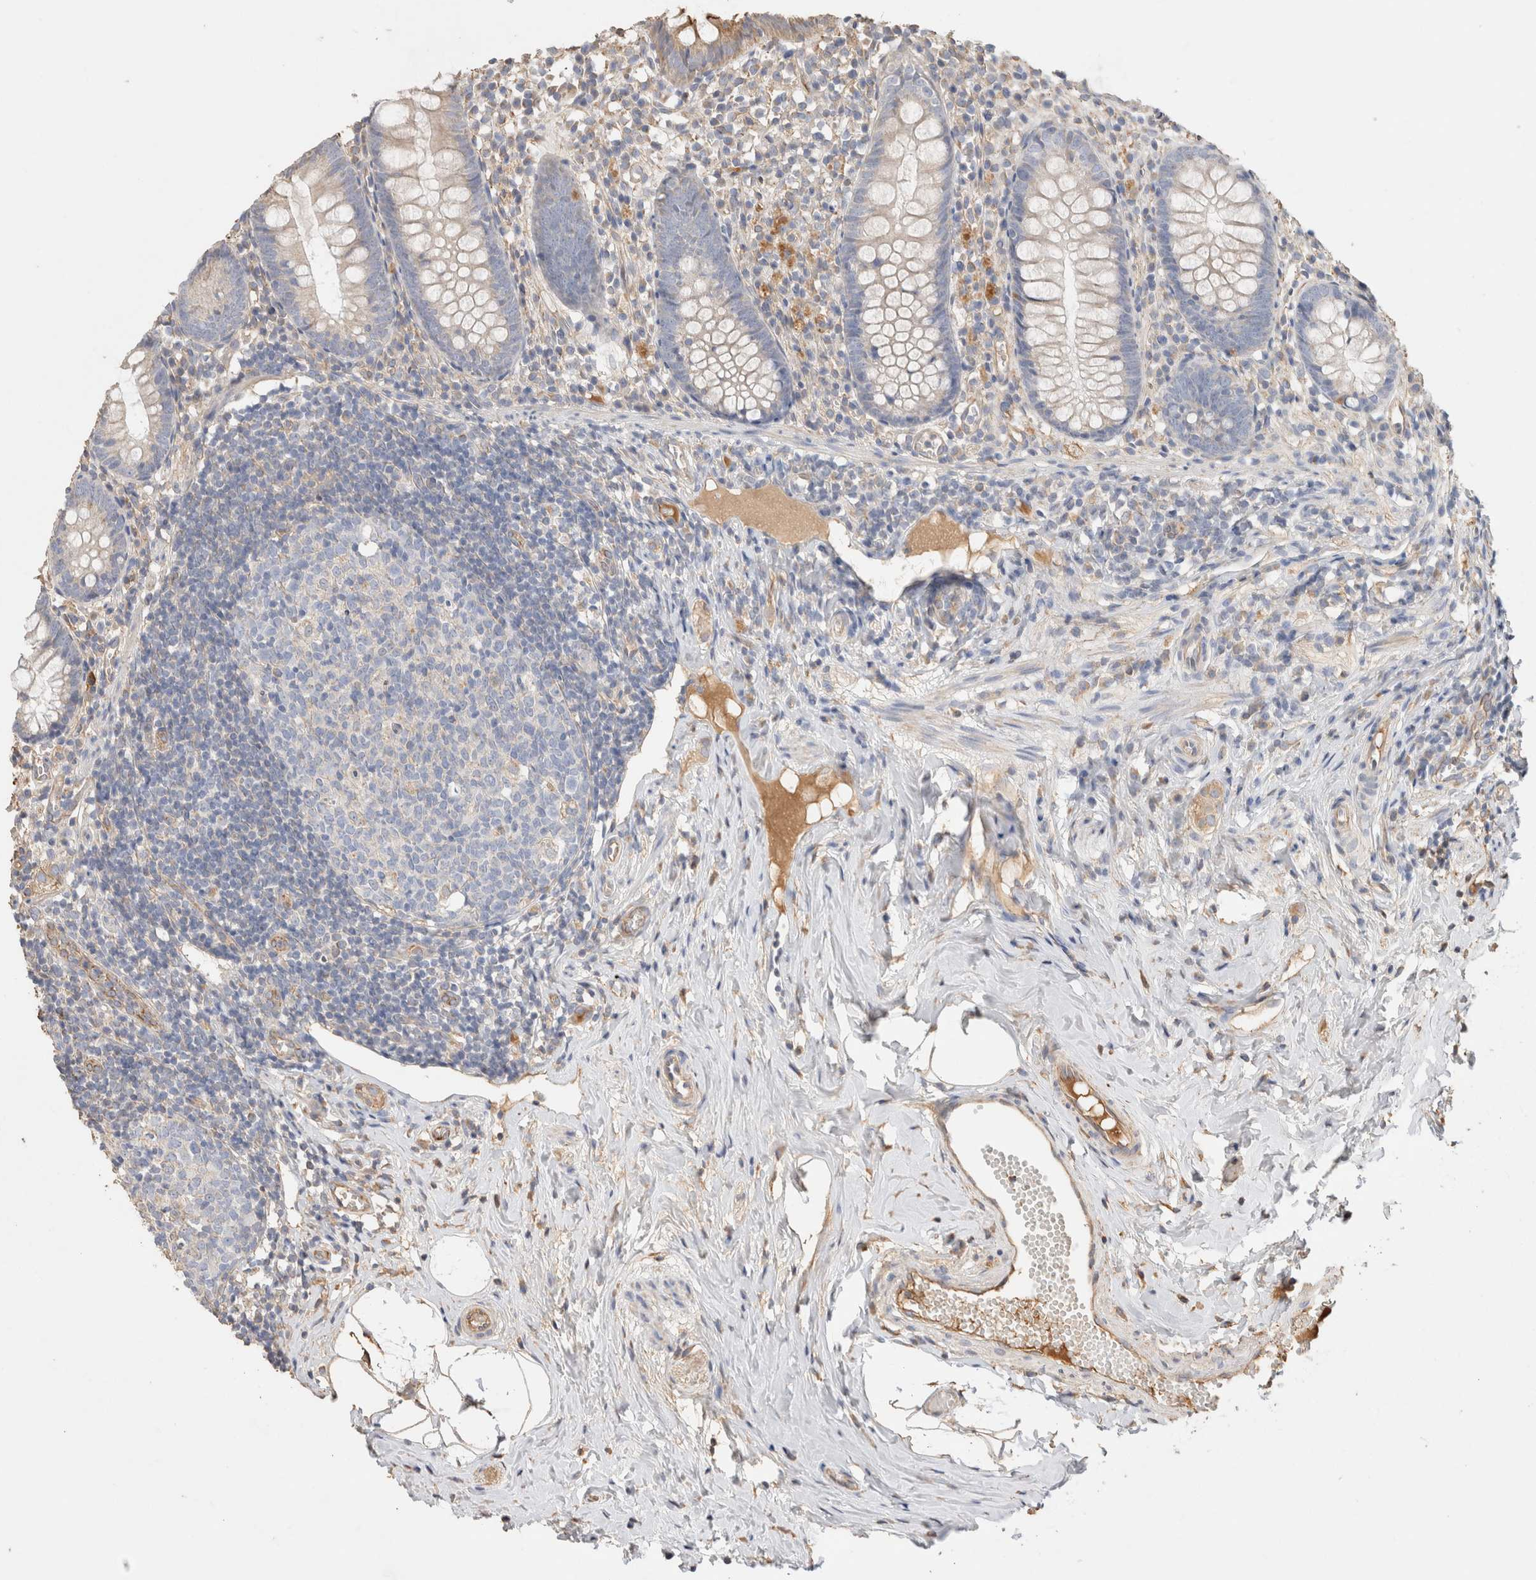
{"staining": {"intensity": "weak", "quantity": "25%-75%", "location": "cytoplasmic/membranous"}, "tissue": "appendix", "cell_type": "Glandular cells", "image_type": "normal", "snomed": [{"axis": "morphology", "description": "Normal tissue, NOS"}, {"axis": "topography", "description": "Appendix"}], "caption": "The immunohistochemical stain shows weak cytoplasmic/membranous expression in glandular cells of unremarkable appendix. (DAB IHC, brown staining for protein, blue staining for nuclei).", "gene": "PROS1", "patient": {"sex": "female", "age": 20}}